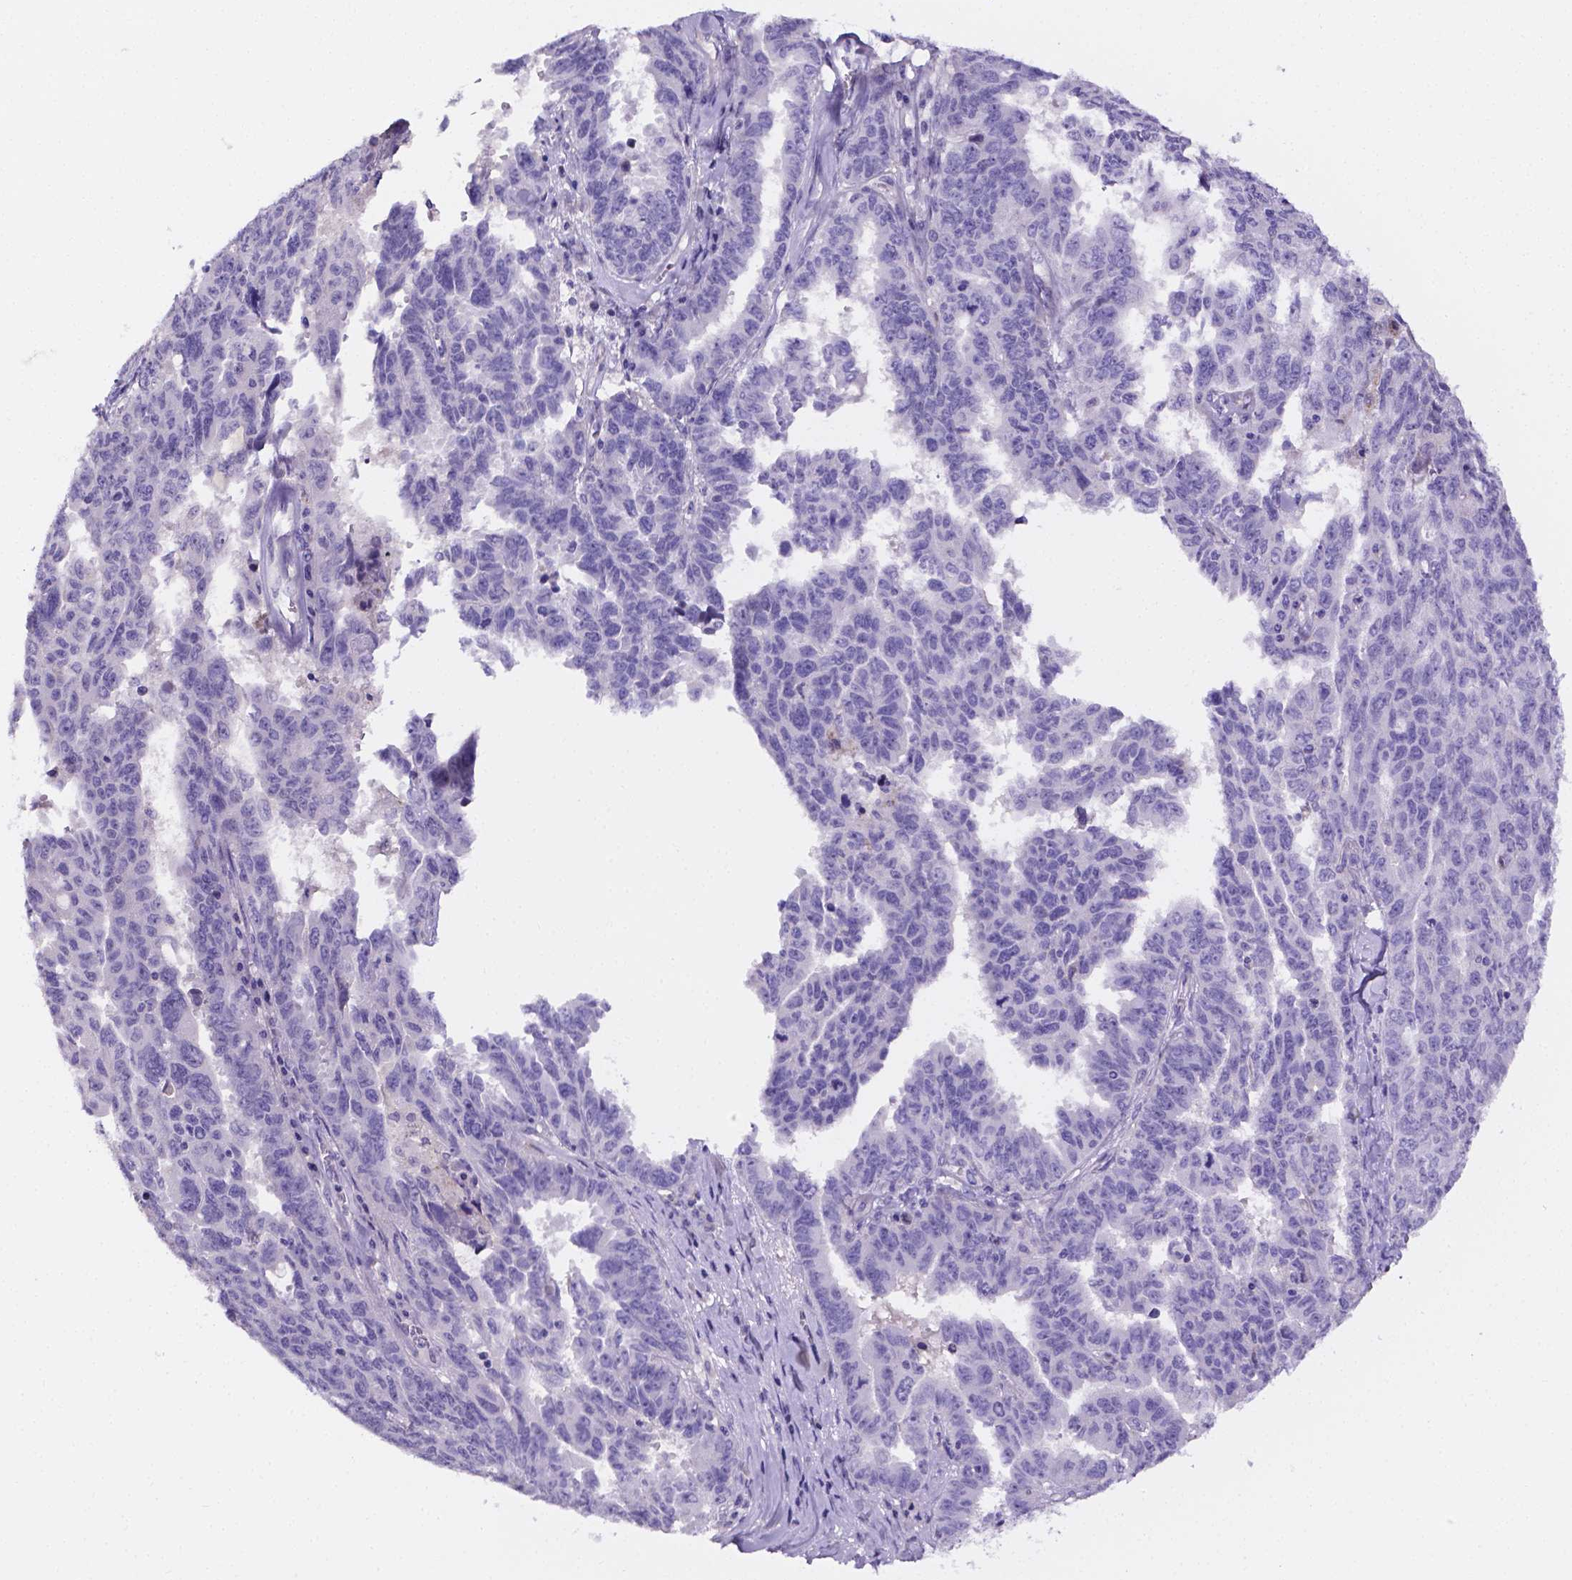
{"staining": {"intensity": "negative", "quantity": "none", "location": "none"}, "tissue": "ovarian cancer", "cell_type": "Tumor cells", "image_type": "cancer", "snomed": [{"axis": "morphology", "description": "Adenocarcinoma, NOS"}, {"axis": "morphology", "description": "Carcinoma, endometroid"}, {"axis": "topography", "description": "Ovary"}], "caption": "Tumor cells show no significant protein expression in ovarian endometroid carcinoma.", "gene": "NRGN", "patient": {"sex": "female", "age": 72}}